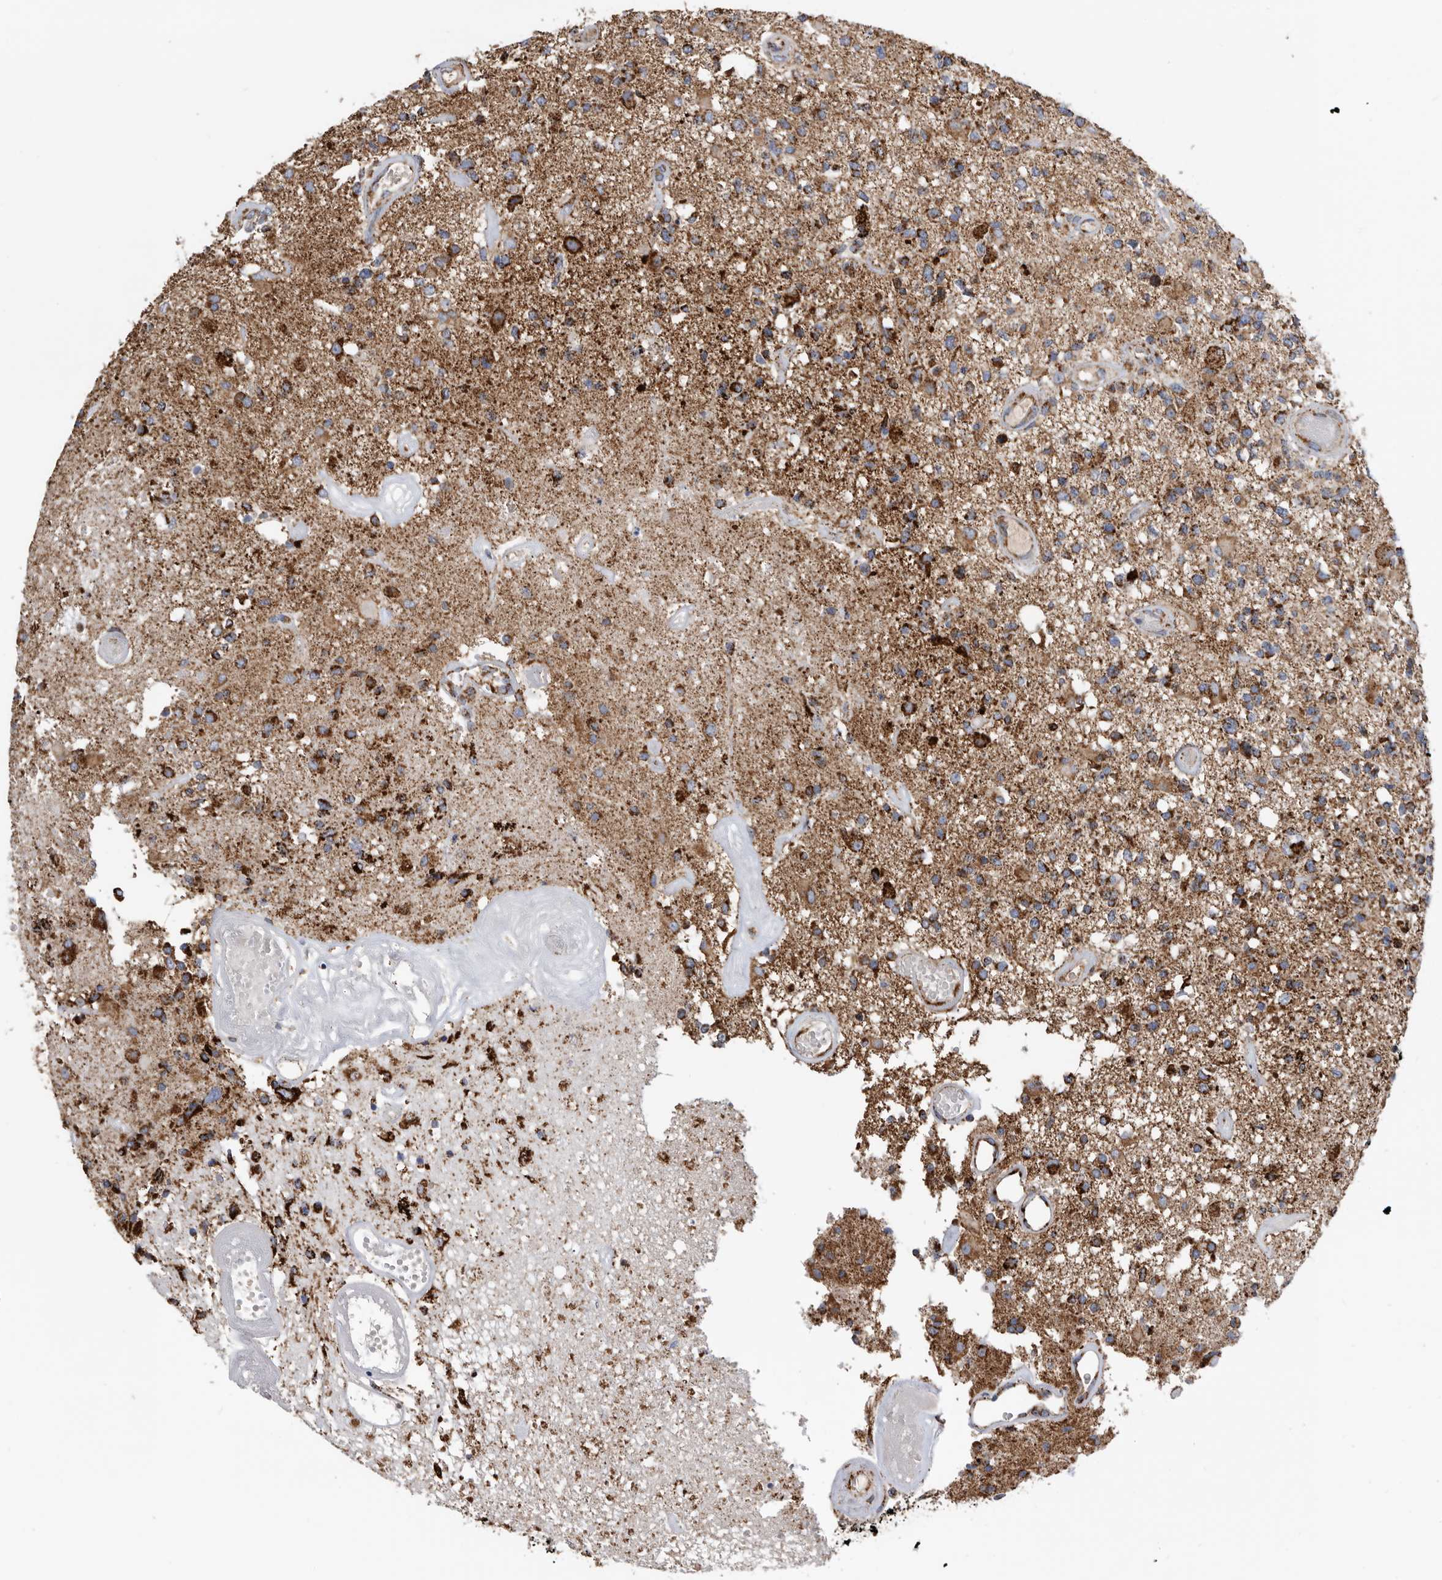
{"staining": {"intensity": "strong", "quantity": ">75%", "location": "cytoplasmic/membranous"}, "tissue": "glioma", "cell_type": "Tumor cells", "image_type": "cancer", "snomed": [{"axis": "morphology", "description": "Glioma, malignant, High grade"}, {"axis": "morphology", "description": "Glioblastoma, NOS"}, {"axis": "topography", "description": "Brain"}], "caption": "IHC (DAB) staining of human glioblastoma shows strong cytoplasmic/membranous protein staining in about >75% of tumor cells.", "gene": "WFDC1", "patient": {"sex": "male", "age": 60}}